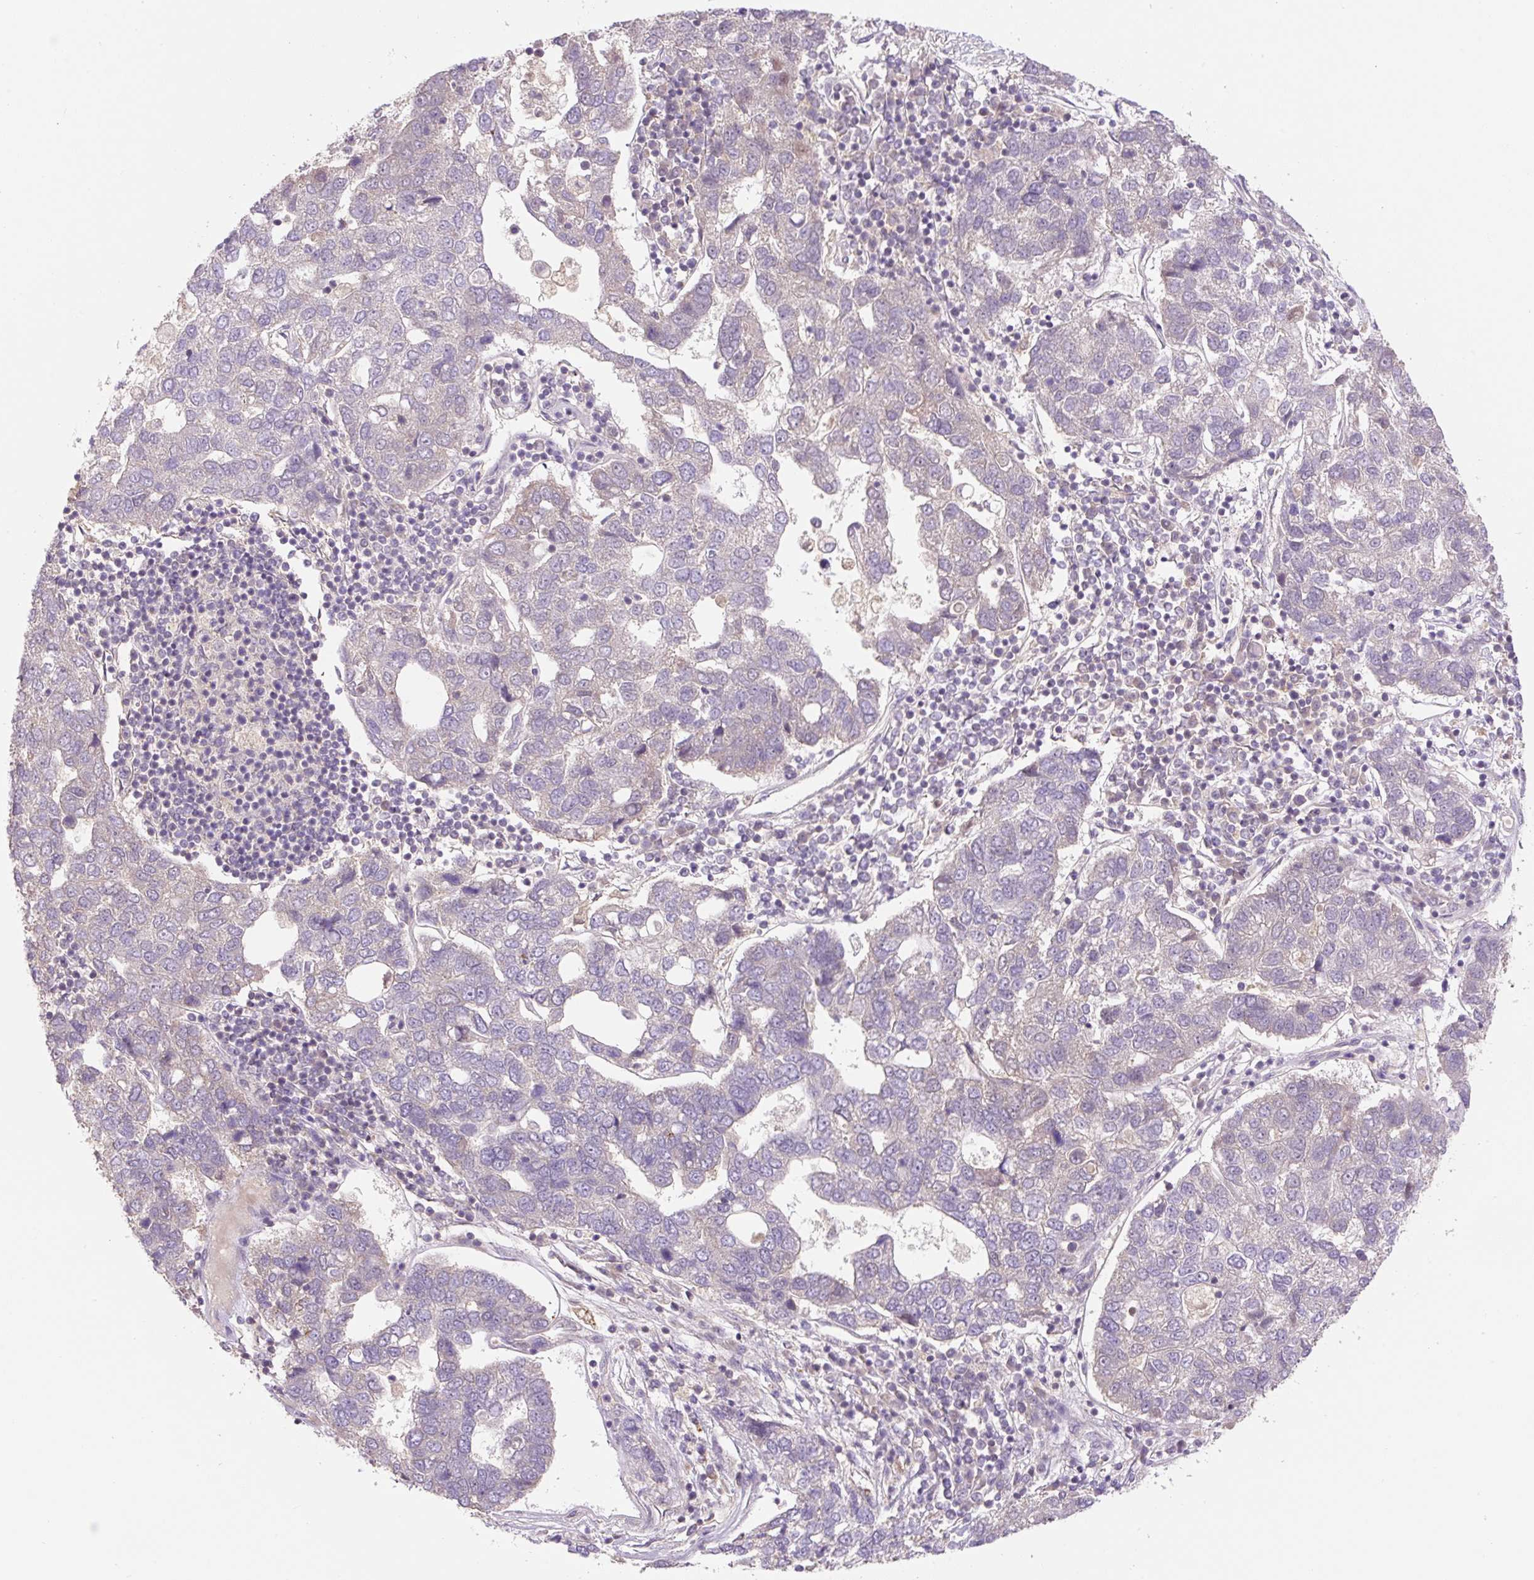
{"staining": {"intensity": "negative", "quantity": "none", "location": "none"}, "tissue": "pancreatic cancer", "cell_type": "Tumor cells", "image_type": "cancer", "snomed": [{"axis": "morphology", "description": "Adenocarcinoma, NOS"}, {"axis": "topography", "description": "Pancreas"}], "caption": "High power microscopy histopathology image of an immunohistochemistry (IHC) image of adenocarcinoma (pancreatic), revealing no significant staining in tumor cells.", "gene": "COX8A", "patient": {"sex": "female", "age": 61}}